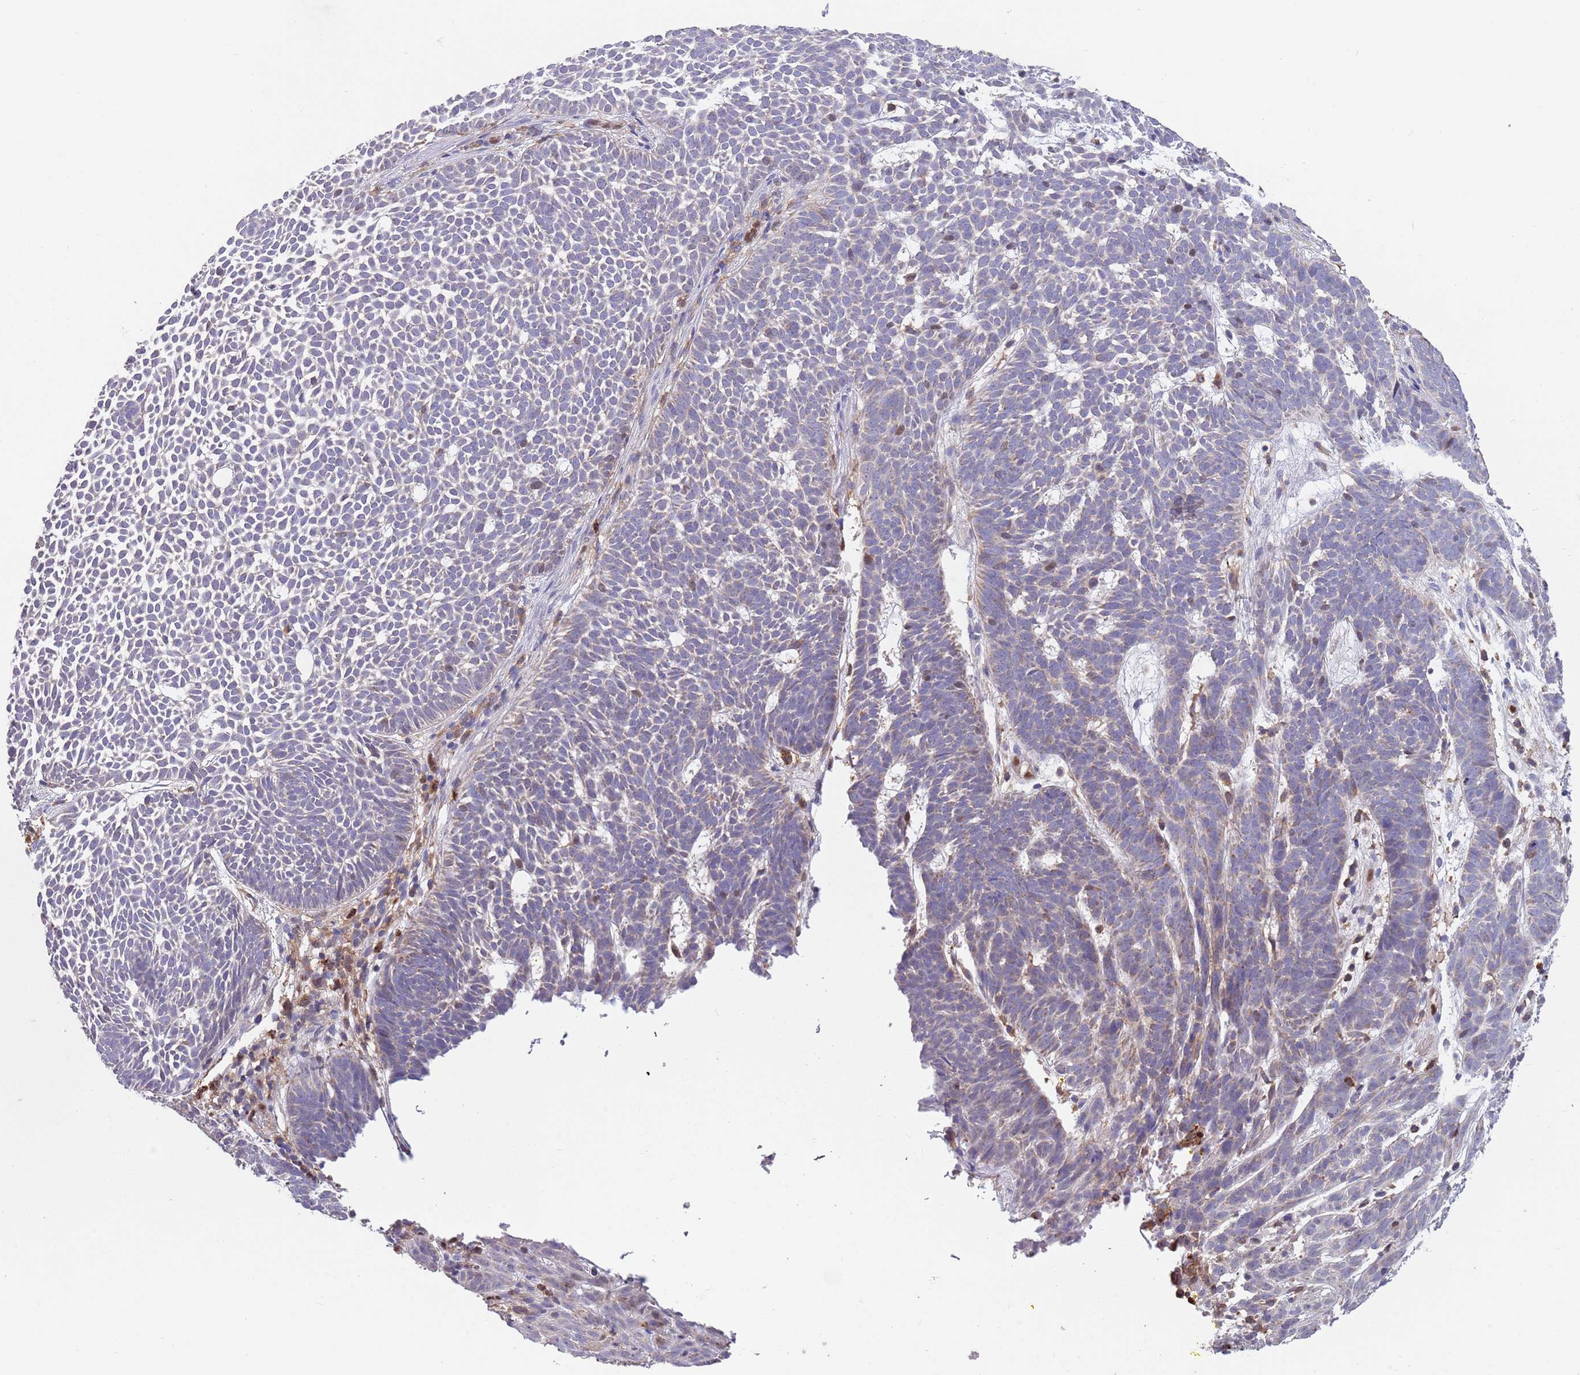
{"staining": {"intensity": "negative", "quantity": "none", "location": "none"}, "tissue": "skin cancer", "cell_type": "Tumor cells", "image_type": "cancer", "snomed": [{"axis": "morphology", "description": "Basal cell carcinoma"}, {"axis": "topography", "description": "Skin"}], "caption": "An immunohistochemistry (IHC) photomicrograph of skin cancer is shown. There is no staining in tumor cells of skin cancer.", "gene": "DDT", "patient": {"sex": "female", "age": 78}}